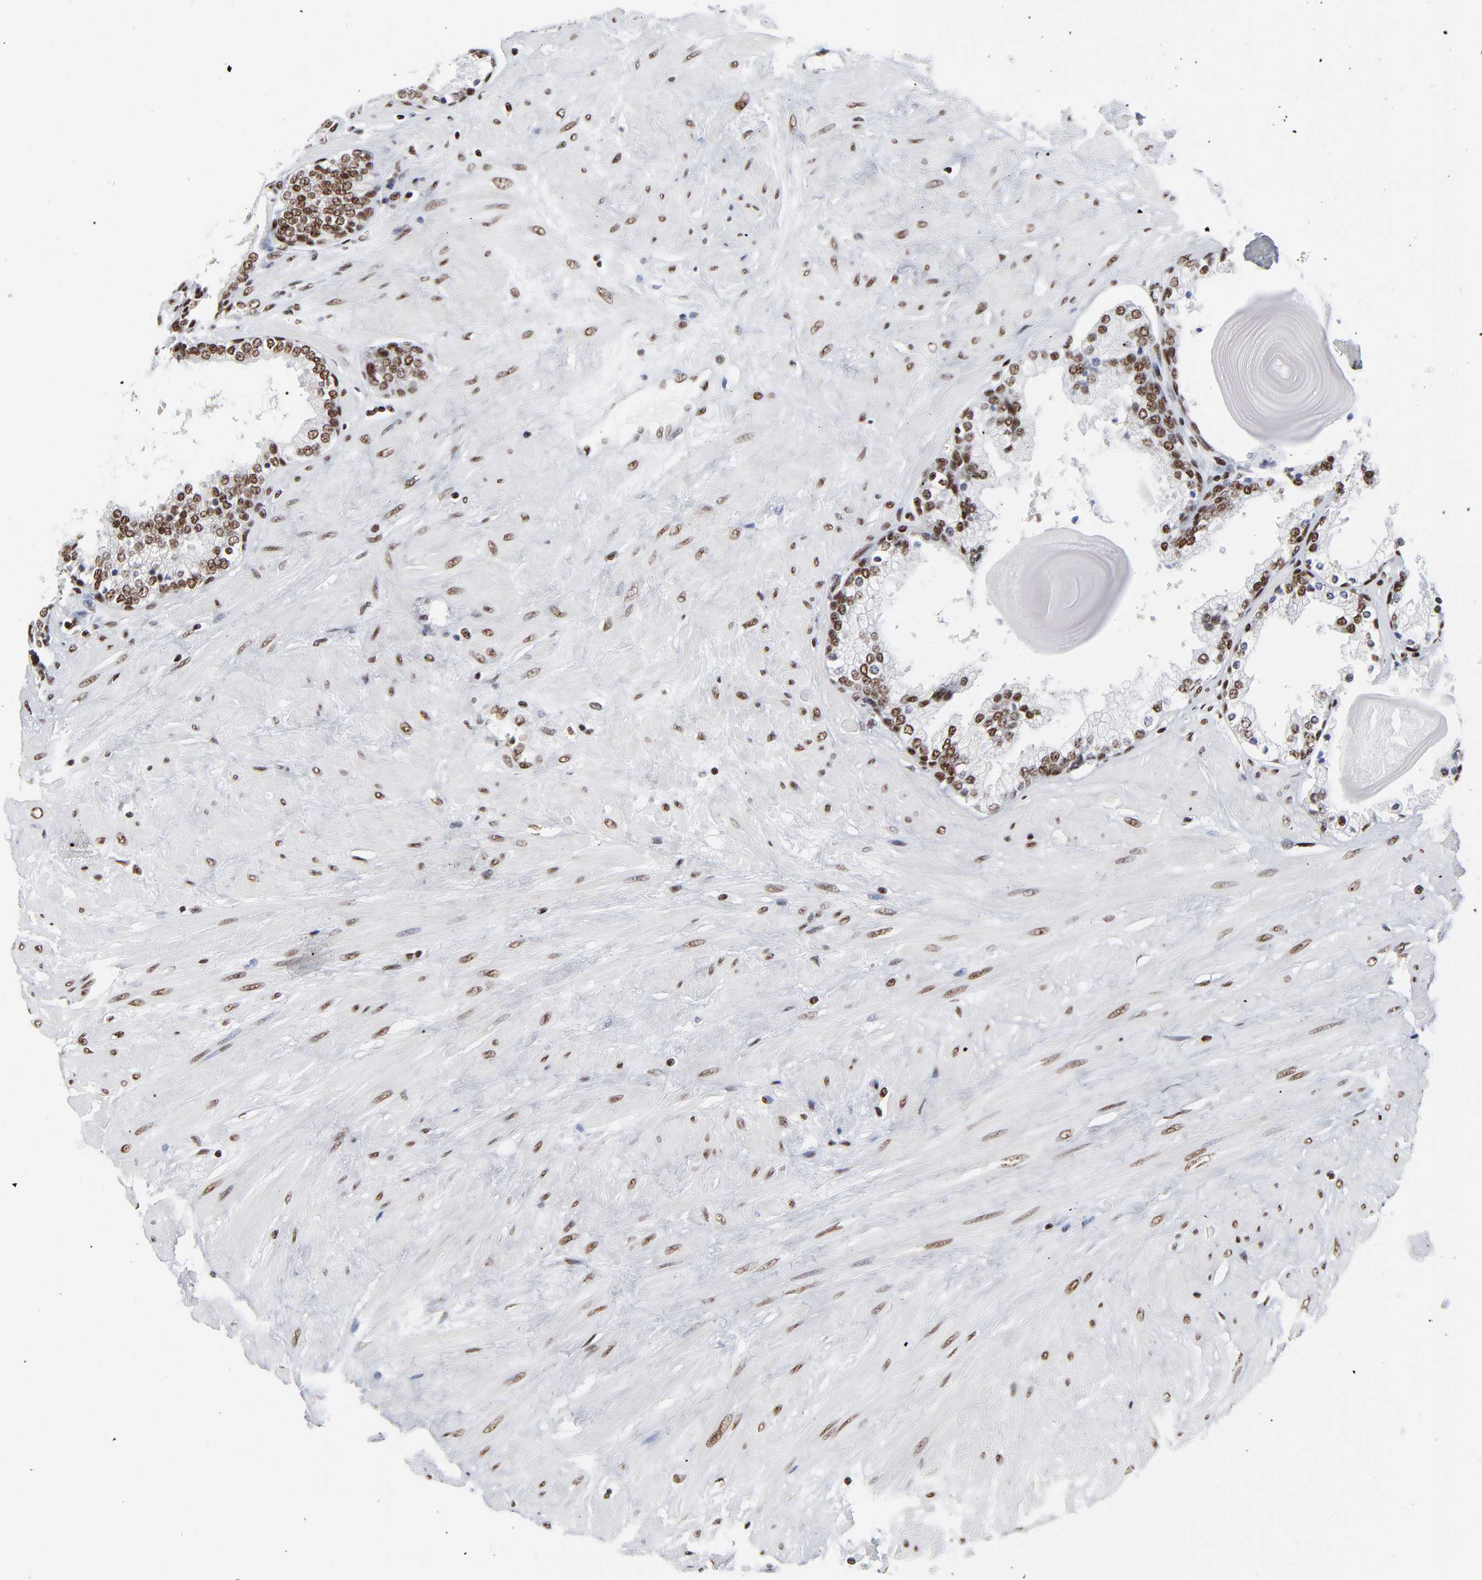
{"staining": {"intensity": "strong", "quantity": ">75%", "location": "nuclear"}, "tissue": "prostate", "cell_type": "Glandular cells", "image_type": "normal", "snomed": [{"axis": "morphology", "description": "Normal tissue, NOS"}, {"axis": "topography", "description": "Prostate"}], "caption": "Brown immunohistochemical staining in normal human prostate shows strong nuclear staining in approximately >75% of glandular cells. The protein is stained brown, and the nuclei are stained in blue (DAB IHC with brightfield microscopy, high magnification).", "gene": "CREB1", "patient": {"sex": "male", "age": 51}}